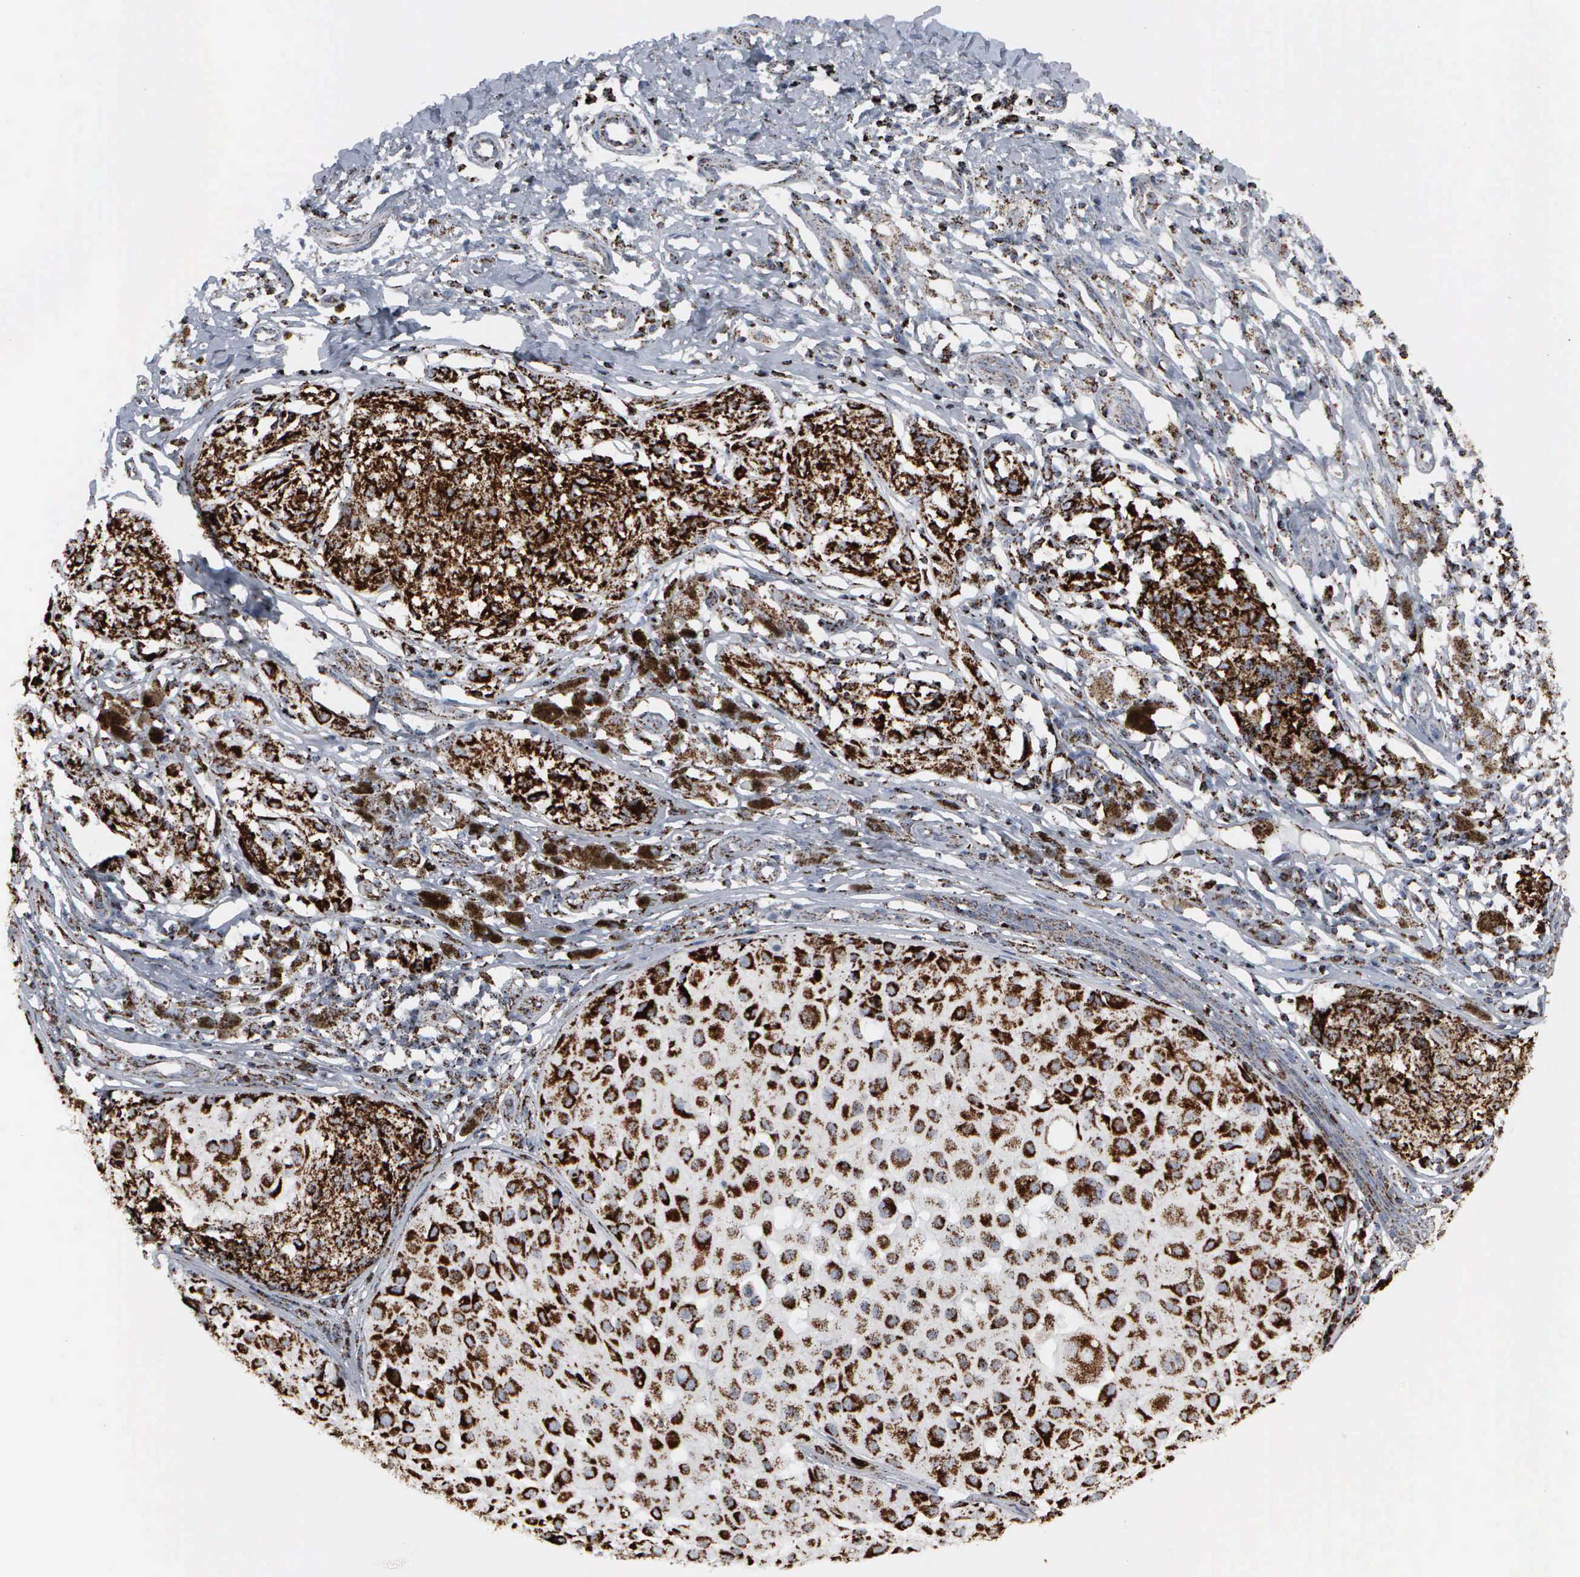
{"staining": {"intensity": "strong", "quantity": ">75%", "location": "cytoplasmic/membranous"}, "tissue": "melanoma", "cell_type": "Tumor cells", "image_type": "cancer", "snomed": [{"axis": "morphology", "description": "Malignant melanoma, NOS"}, {"axis": "topography", "description": "Skin"}], "caption": "A high amount of strong cytoplasmic/membranous expression is seen in approximately >75% of tumor cells in malignant melanoma tissue.", "gene": "HSPA9", "patient": {"sex": "male", "age": 36}}